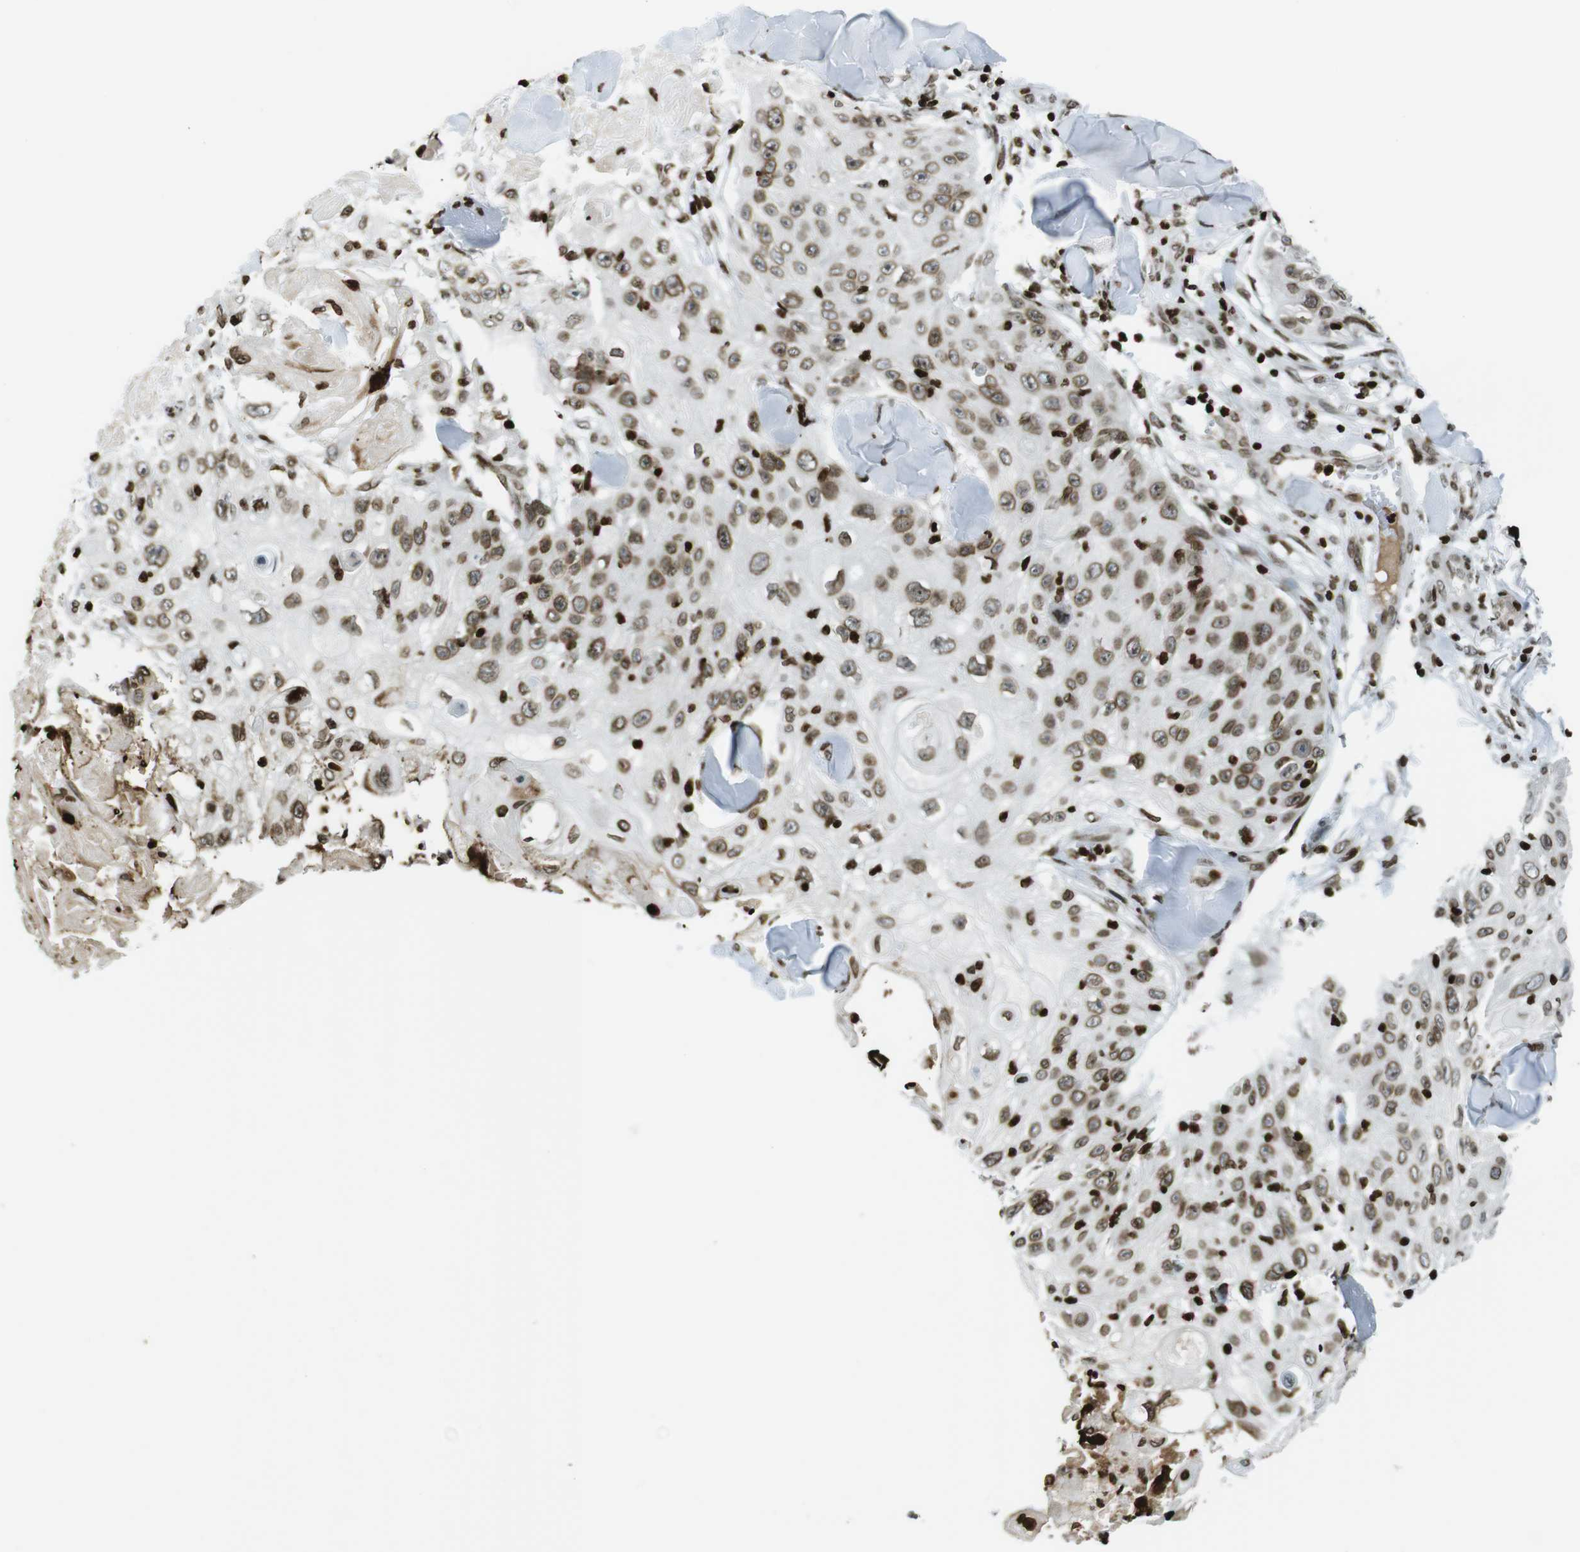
{"staining": {"intensity": "moderate", "quantity": ">75%", "location": "nuclear"}, "tissue": "skin cancer", "cell_type": "Tumor cells", "image_type": "cancer", "snomed": [{"axis": "morphology", "description": "Squamous cell carcinoma, NOS"}, {"axis": "topography", "description": "Skin"}], "caption": "Protein analysis of skin squamous cell carcinoma tissue demonstrates moderate nuclear expression in approximately >75% of tumor cells.", "gene": "H2AC8", "patient": {"sex": "male", "age": 86}}